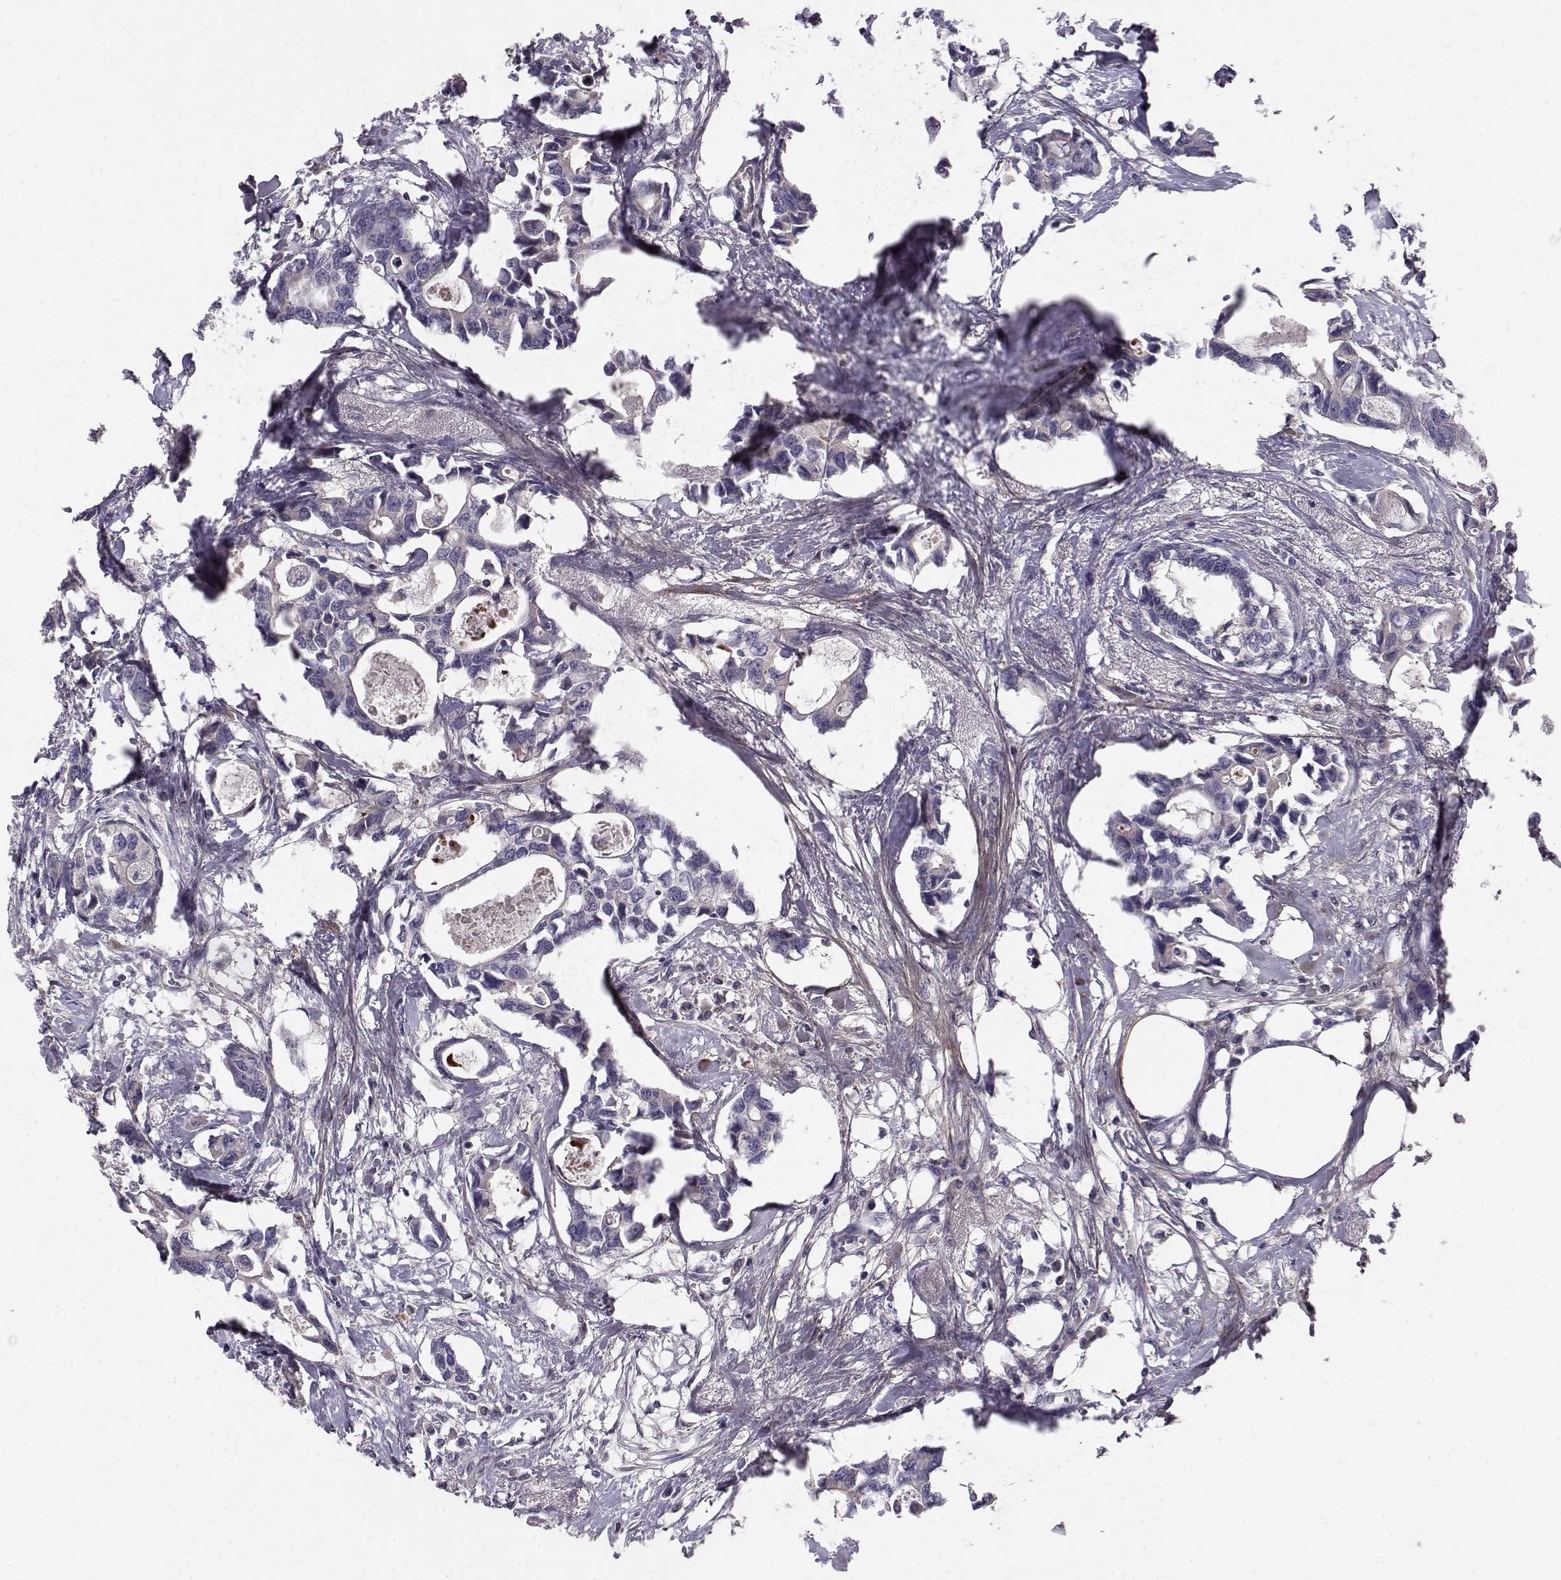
{"staining": {"intensity": "negative", "quantity": "none", "location": "none"}, "tissue": "breast cancer", "cell_type": "Tumor cells", "image_type": "cancer", "snomed": [{"axis": "morphology", "description": "Duct carcinoma"}, {"axis": "topography", "description": "Breast"}], "caption": "Tumor cells are negative for protein expression in human intraductal carcinoma (breast).", "gene": "PEX5L", "patient": {"sex": "female", "age": 83}}